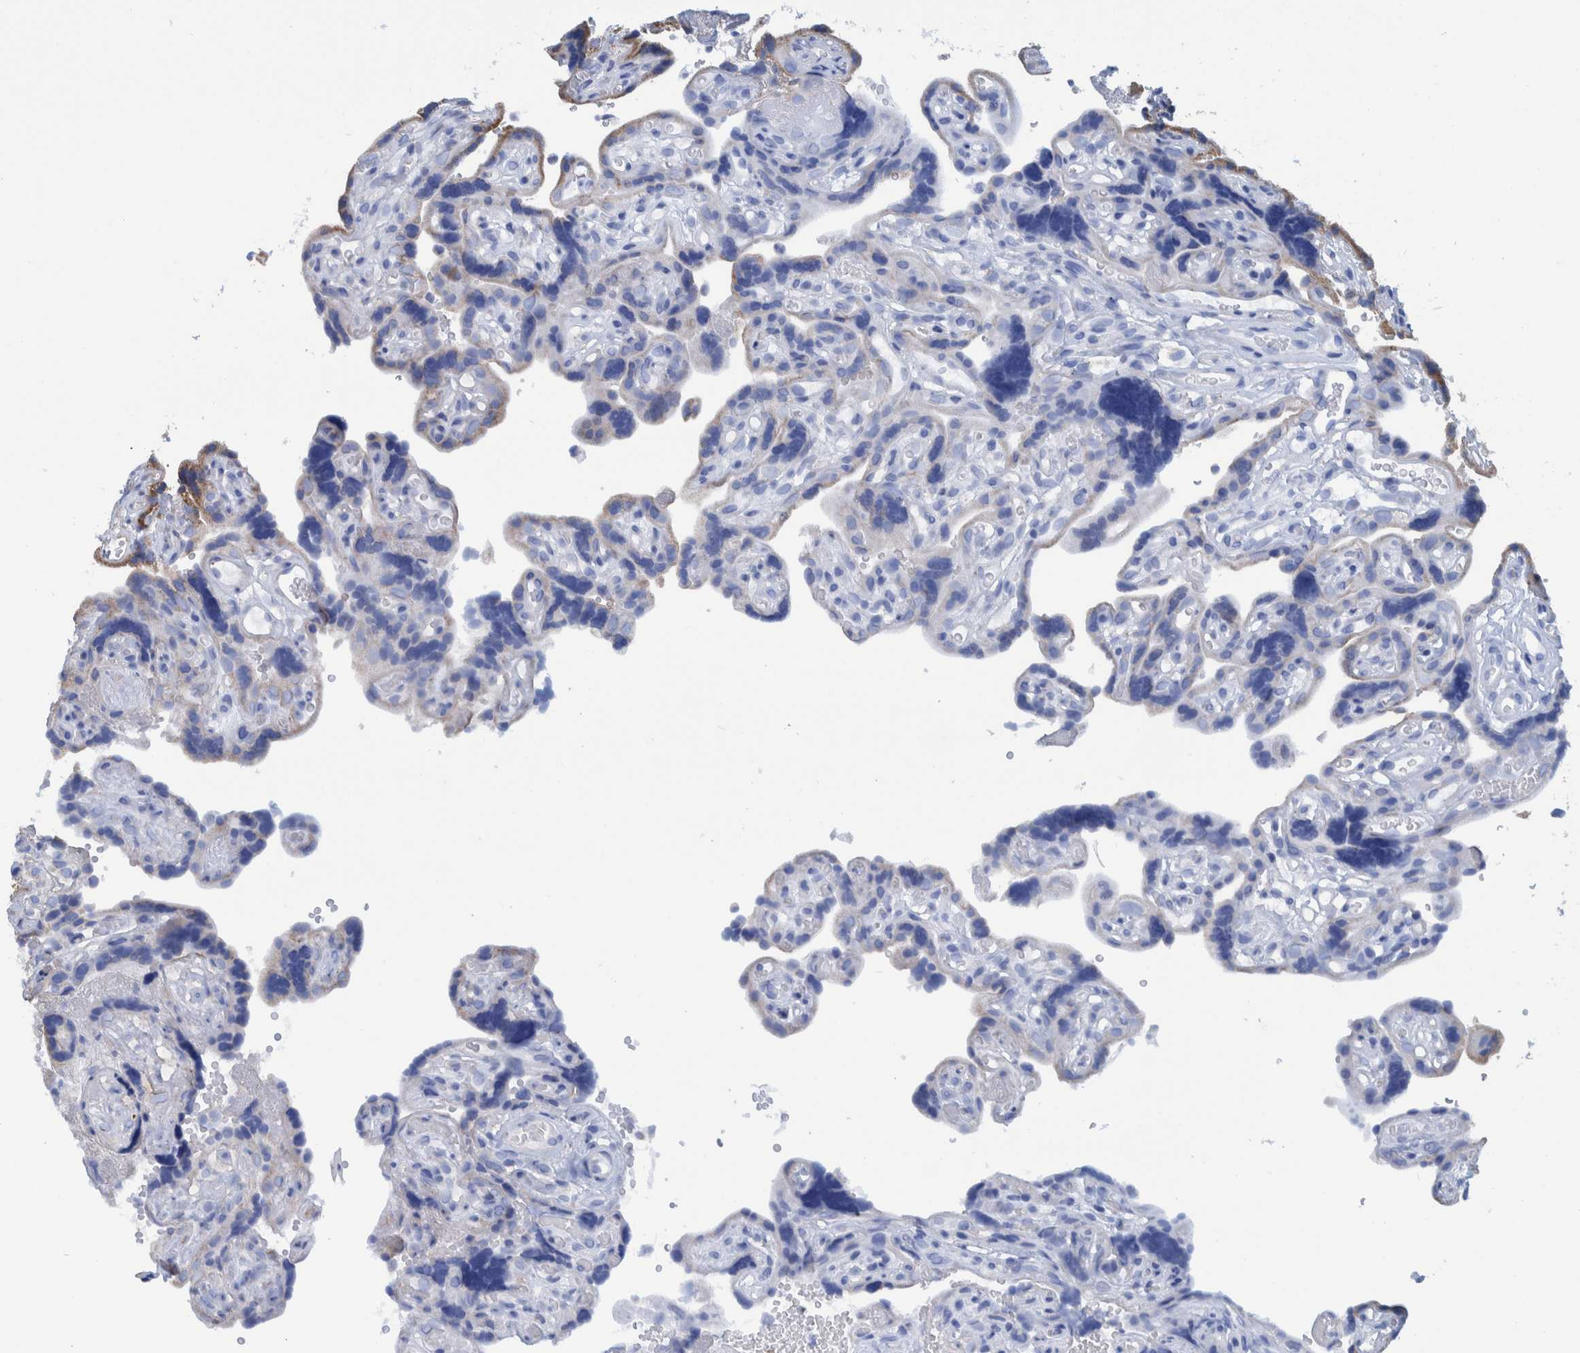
{"staining": {"intensity": "negative", "quantity": "none", "location": "none"}, "tissue": "placenta", "cell_type": "Decidual cells", "image_type": "normal", "snomed": [{"axis": "morphology", "description": "Normal tissue, NOS"}, {"axis": "topography", "description": "Placenta"}], "caption": "High magnification brightfield microscopy of unremarkable placenta stained with DAB (brown) and counterstained with hematoxylin (blue): decidual cells show no significant staining. (DAB (3,3'-diaminobenzidine) IHC, high magnification).", "gene": "BZW2", "patient": {"sex": "female", "age": 30}}